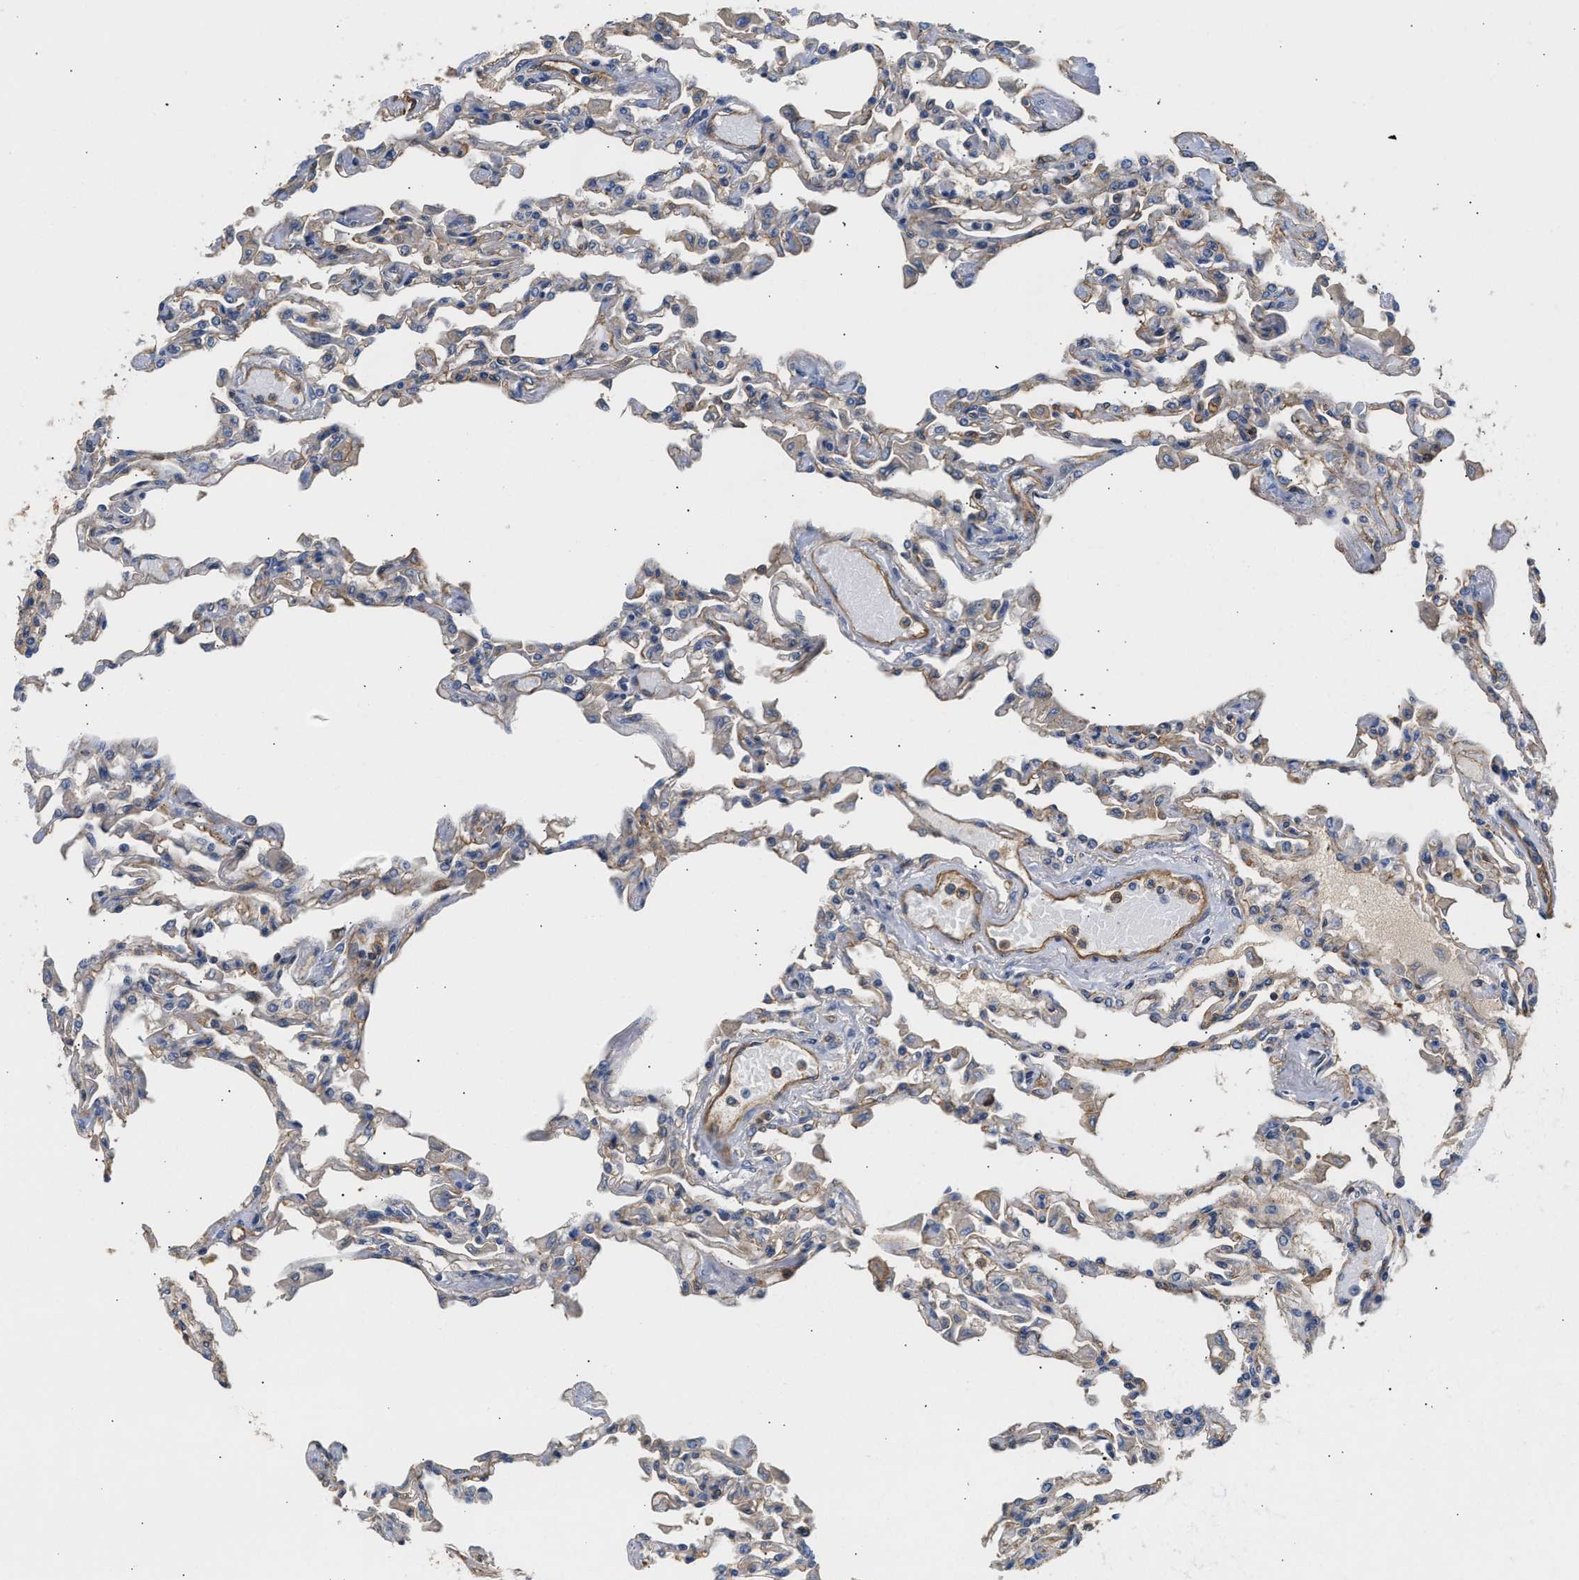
{"staining": {"intensity": "moderate", "quantity": "25%-75%", "location": "cytoplasmic/membranous"}, "tissue": "lung", "cell_type": "Alveolar cells", "image_type": "normal", "snomed": [{"axis": "morphology", "description": "Normal tissue, NOS"}, {"axis": "topography", "description": "Bronchus"}, {"axis": "topography", "description": "Lung"}], "caption": "Immunohistochemical staining of benign lung shows 25%-75% levels of moderate cytoplasmic/membranous protein staining in about 25%-75% of alveolar cells.", "gene": "SAMD9L", "patient": {"sex": "female", "age": 49}}